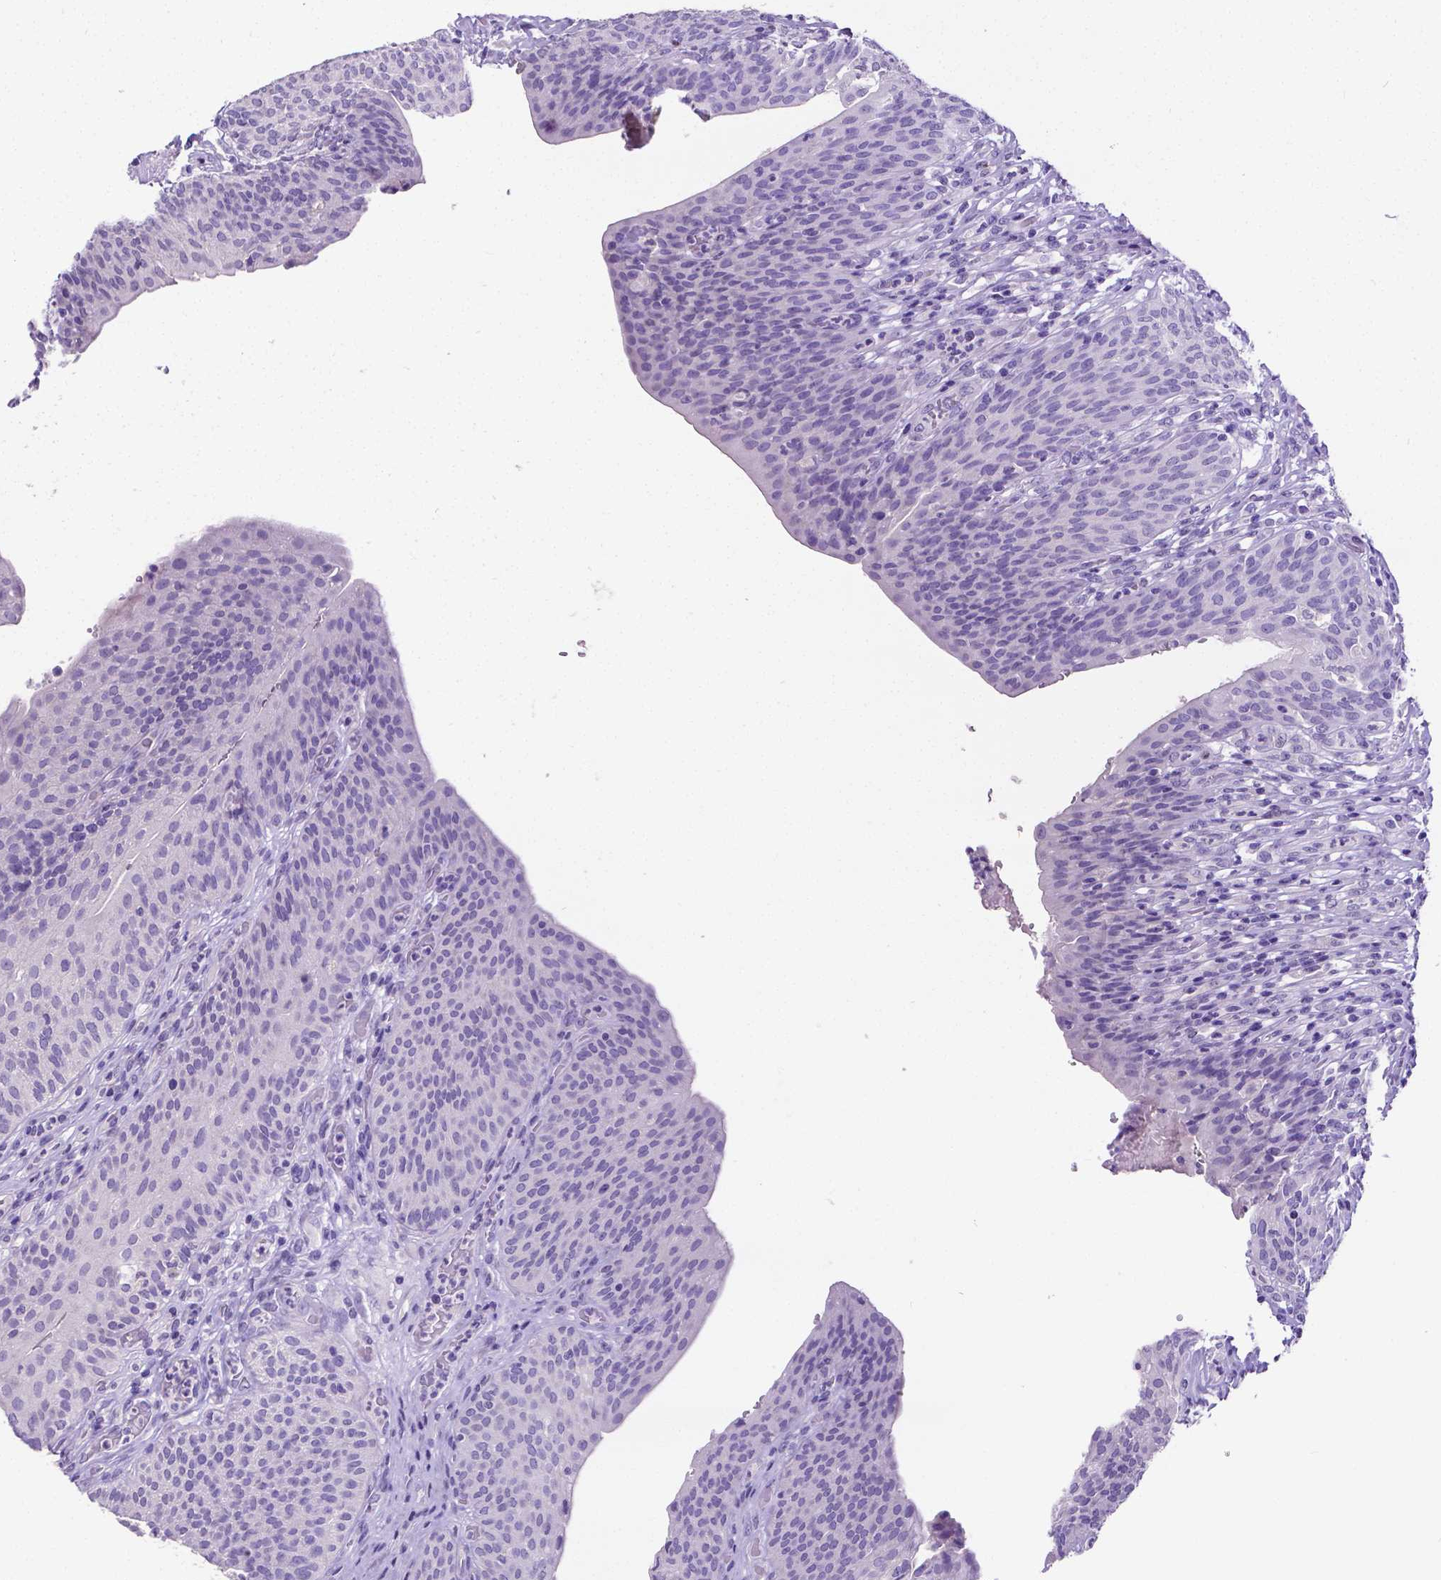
{"staining": {"intensity": "negative", "quantity": "none", "location": "none"}, "tissue": "urinary bladder", "cell_type": "Urothelial cells", "image_type": "normal", "snomed": [{"axis": "morphology", "description": "Normal tissue, NOS"}, {"axis": "topography", "description": "Urinary bladder"}, {"axis": "topography", "description": "Peripheral nerve tissue"}], "caption": "Immunohistochemical staining of normal urinary bladder demonstrates no significant staining in urothelial cells.", "gene": "SATB2", "patient": {"sex": "male", "age": 66}}